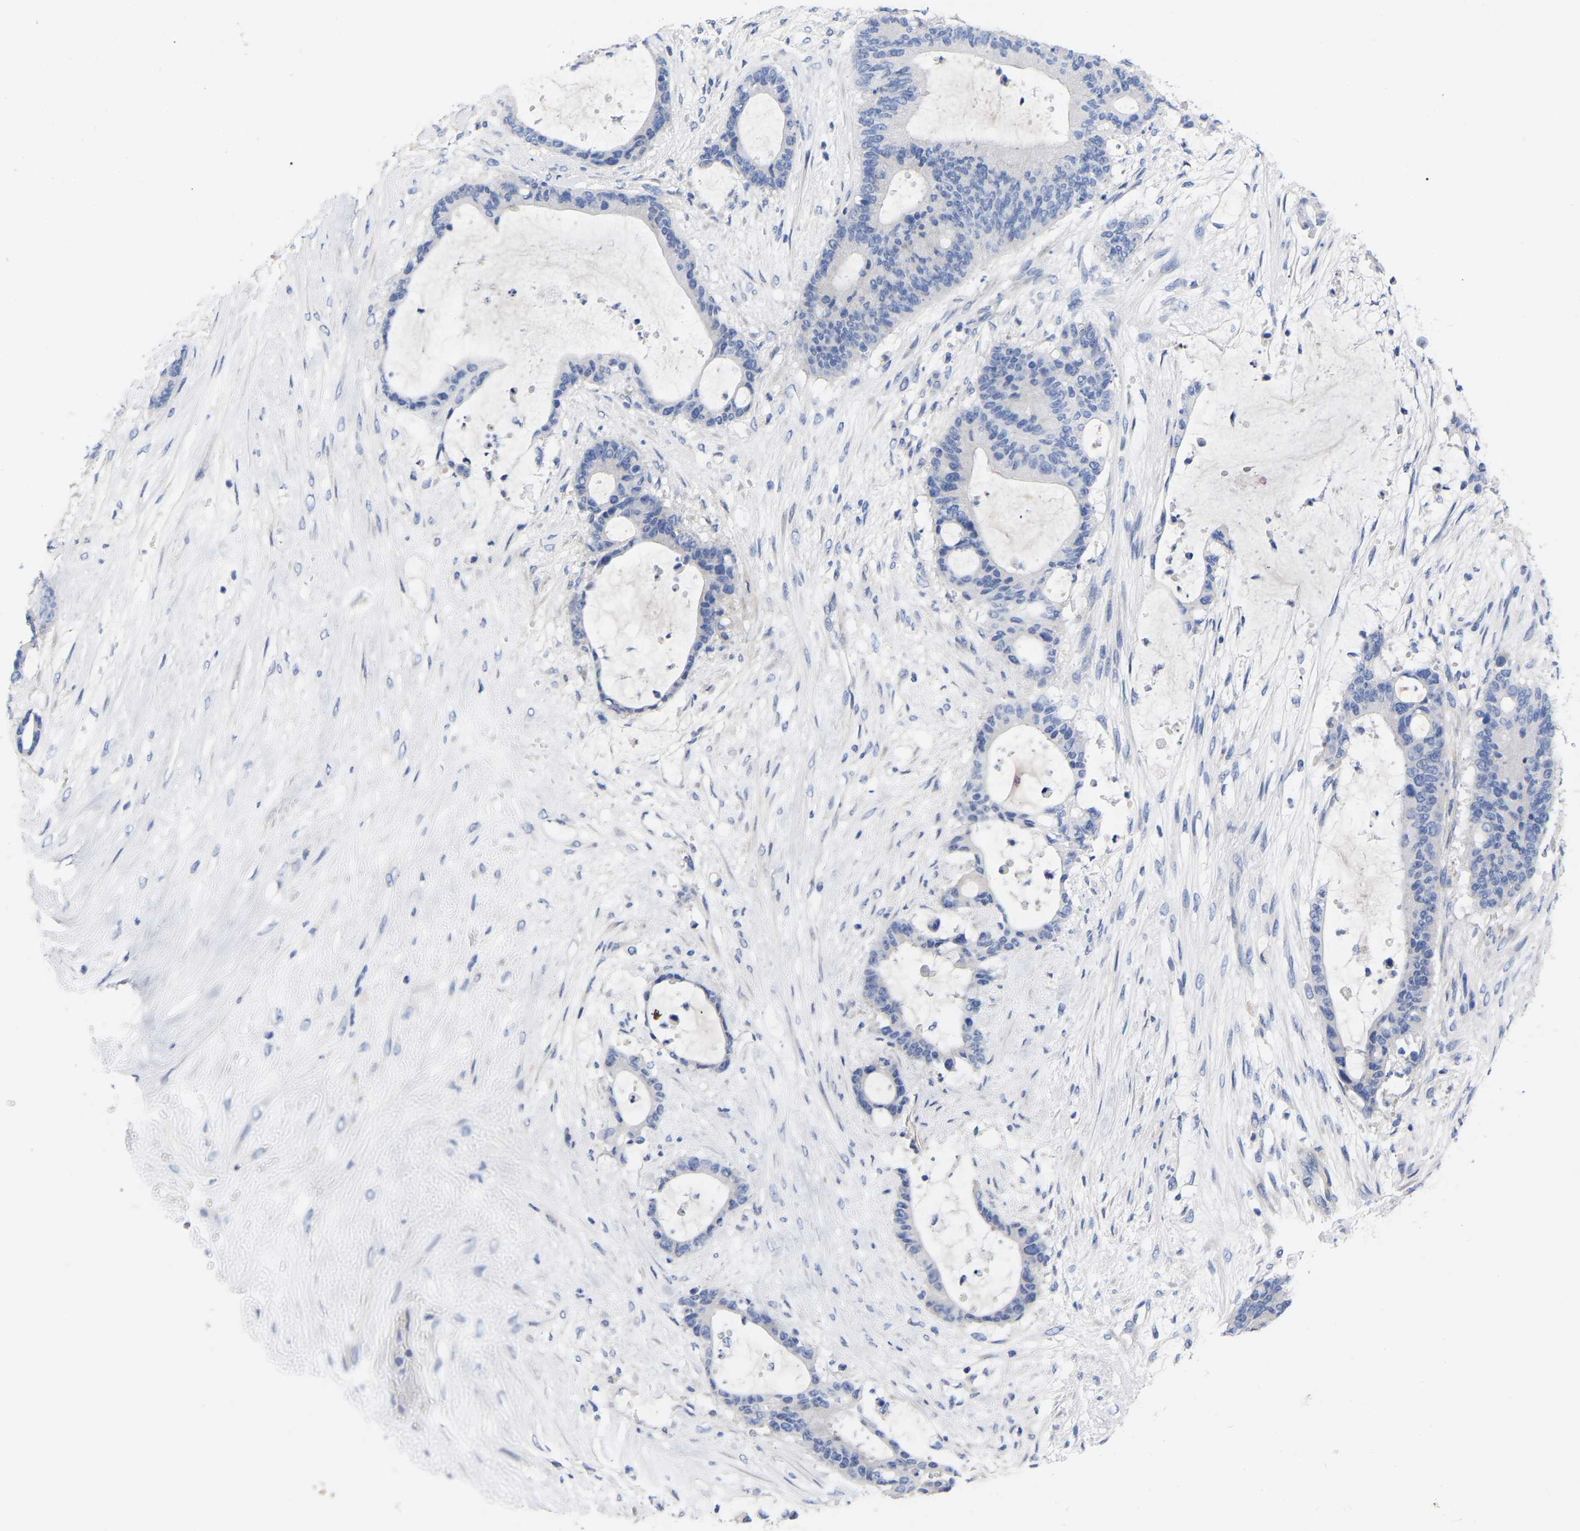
{"staining": {"intensity": "negative", "quantity": "none", "location": "none"}, "tissue": "liver cancer", "cell_type": "Tumor cells", "image_type": "cancer", "snomed": [{"axis": "morphology", "description": "Cholangiocarcinoma"}, {"axis": "topography", "description": "Liver"}], "caption": "IHC photomicrograph of neoplastic tissue: human liver cholangiocarcinoma stained with DAB reveals no significant protein staining in tumor cells.", "gene": "HAPLN1", "patient": {"sex": "female", "age": 73}}